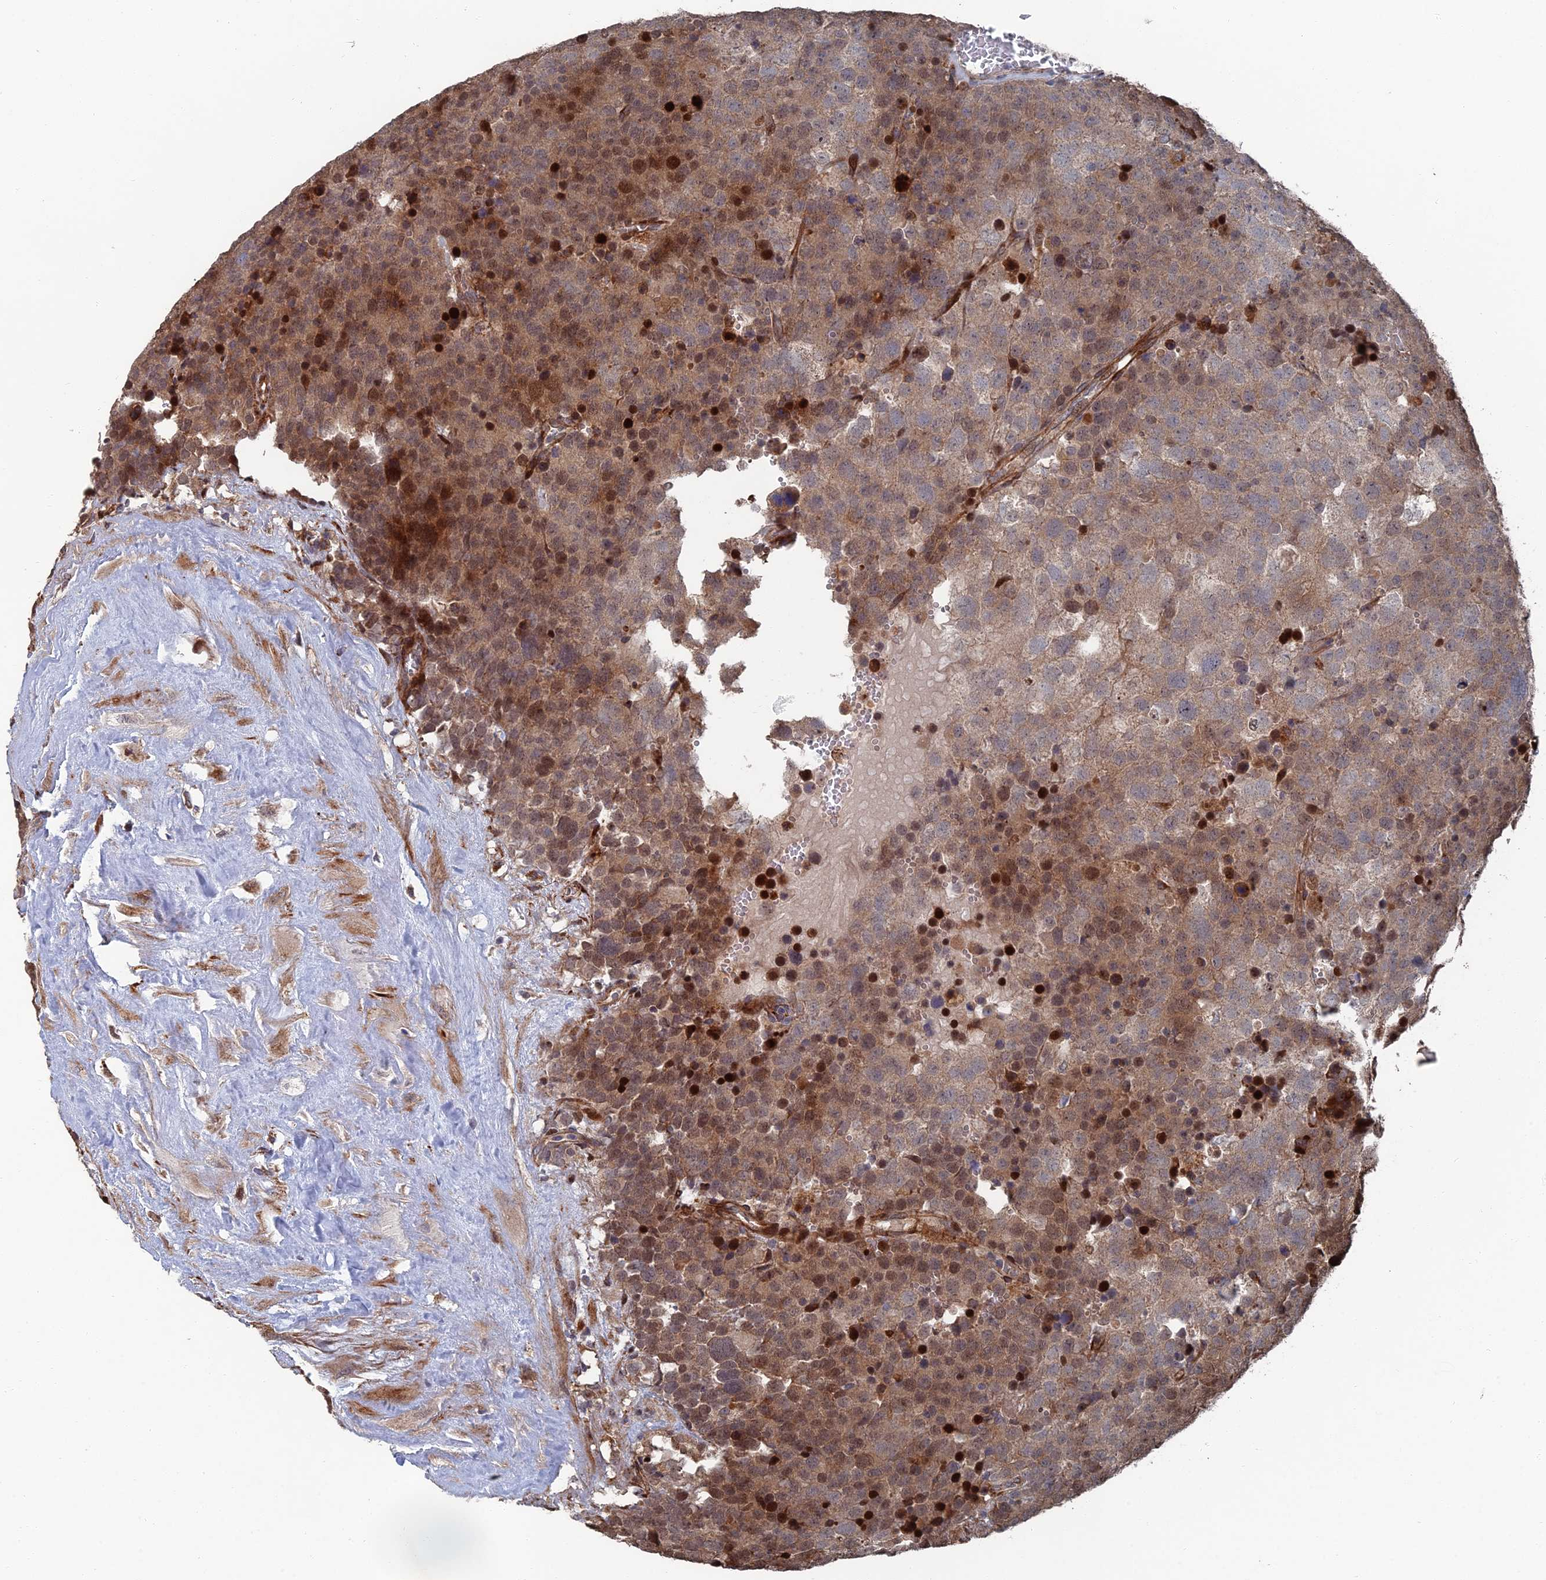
{"staining": {"intensity": "moderate", "quantity": "<25%", "location": "cytoplasmic/membranous,nuclear"}, "tissue": "testis cancer", "cell_type": "Tumor cells", "image_type": "cancer", "snomed": [{"axis": "morphology", "description": "Seminoma, NOS"}, {"axis": "topography", "description": "Testis"}], "caption": "Testis cancer (seminoma) stained with a brown dye reveals moderate cytoplasmic/membranous and nuclear positive positivity in approximately <25% of tumor cells.", "gene": "GTF2IRD1", "patient": {"sex": "male", "age": 71}}